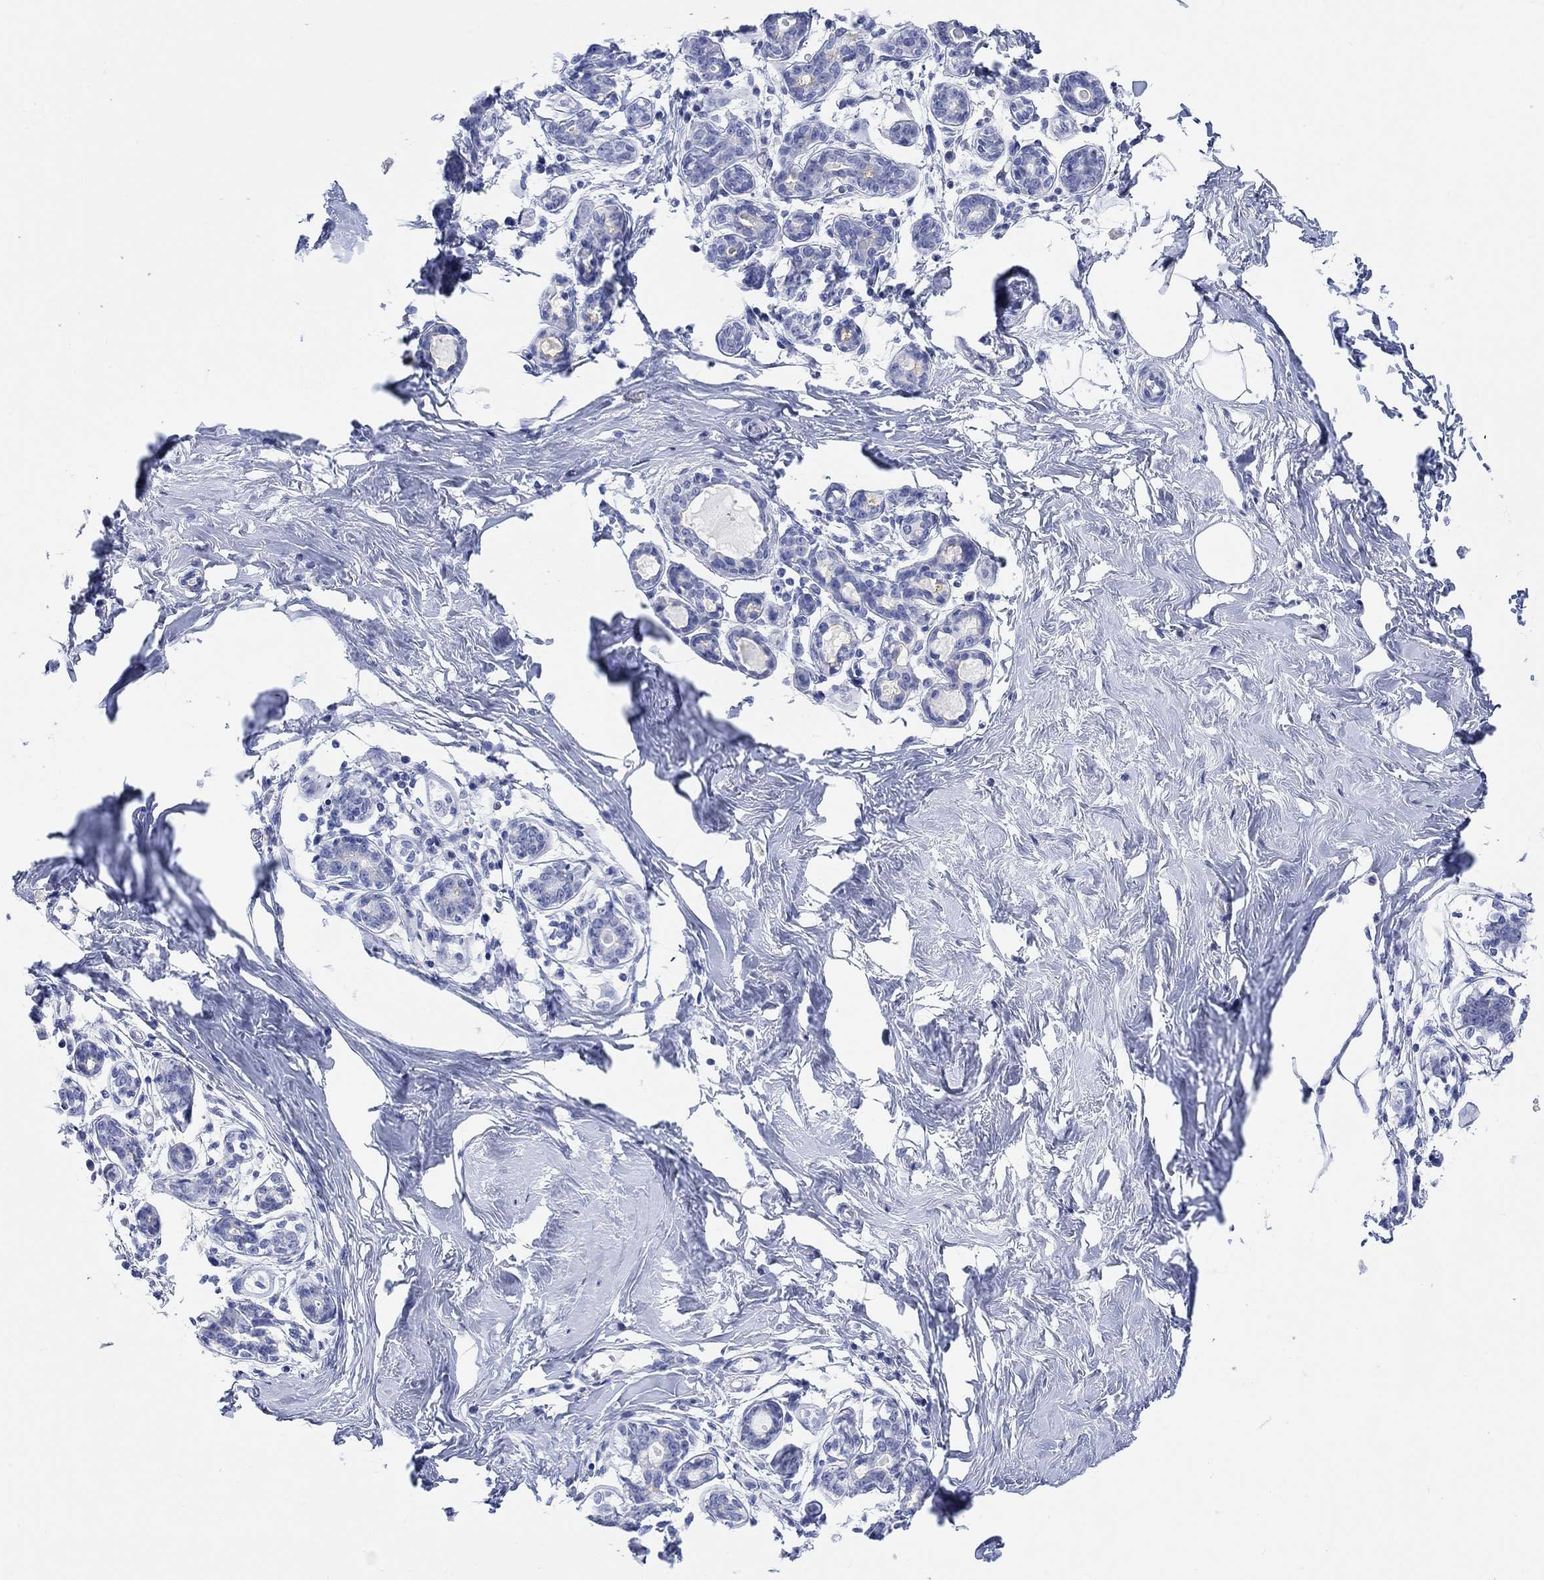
{"staining": {"intensity": "weak", "quantity": "<25%", "location": "cytoplasmic/membranous"}, "tissue": "breast", "cell_type": "Glandular cells", "image_type": "normal", "snomed": [{"axis": "morphology", "description": "Normal tissue, NOS"}, {"axis": "topography", "description": "Skin"}, {"axis": "topography", "description": "Breast"}], "caption": "Glandular cells are negative for brown protein staining in unremarkable breast. Nuclei are stained in blue.", "gene": "XIRP2", "patient": {"sex": "female", "age": 43}}